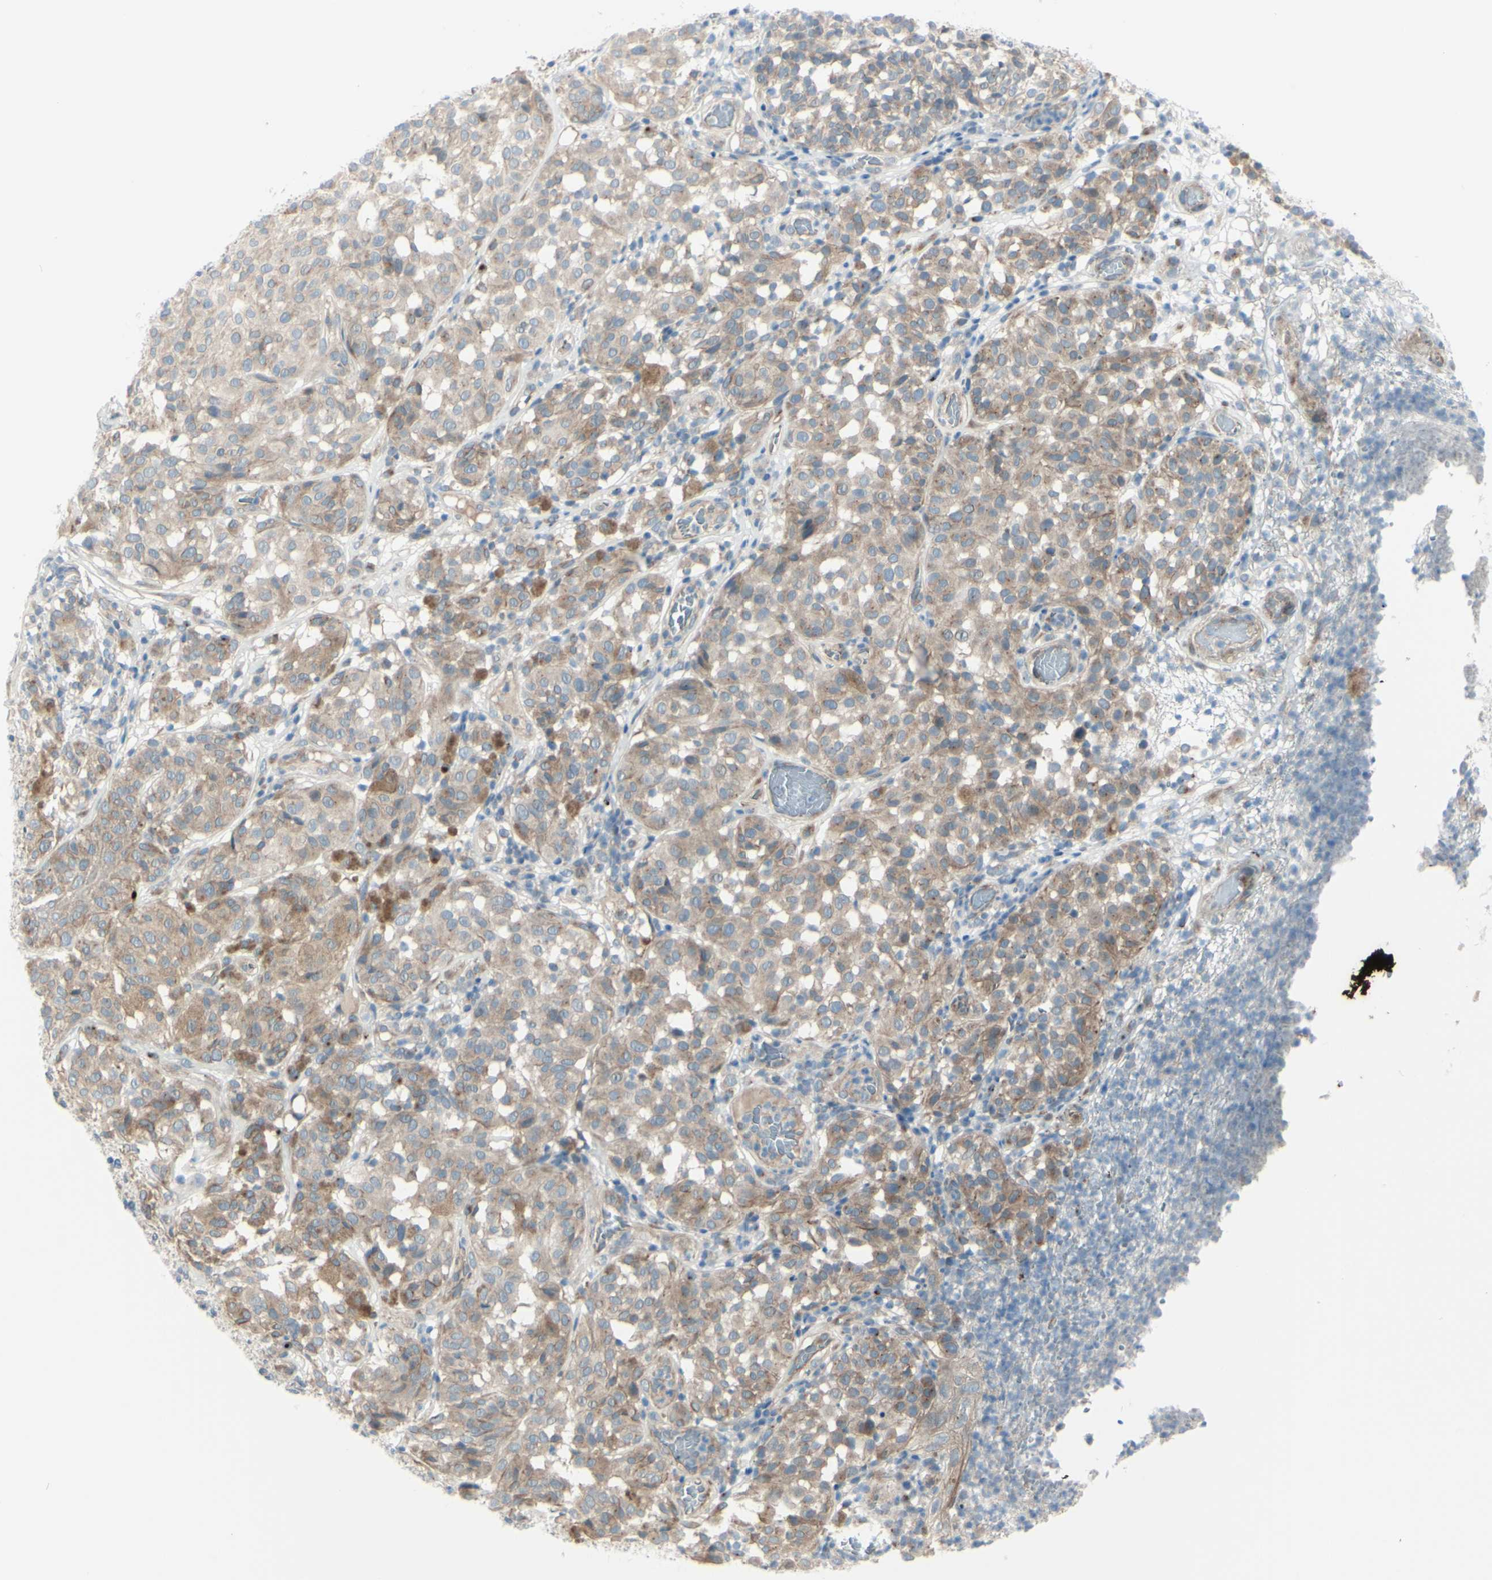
{"staining": {"intensity": "moderate", "quantity": ">75%", "location": "cytoplasmic/membranous"}, "tissue": "melanoma", "cell_type": "Tumor cells", "image_type": "cancer", "snomed": [{"axis": "morphology", "description": "Malignant melanoma, NOS"}, {"axis": "topography", "description": "Skin"}], "caption": "Immunohistochemistry micrograph of neoplastic tissue: melanoma stained using immunohistochemistry displays medium levels of moderate protein expression localized specifically in the cytoplasmic/membranous of tumor cells, appearing as a cytoplasmic/membranous brown color.", "gene": "LRRK1", "patient": {"sex": "female", "age": 46}}